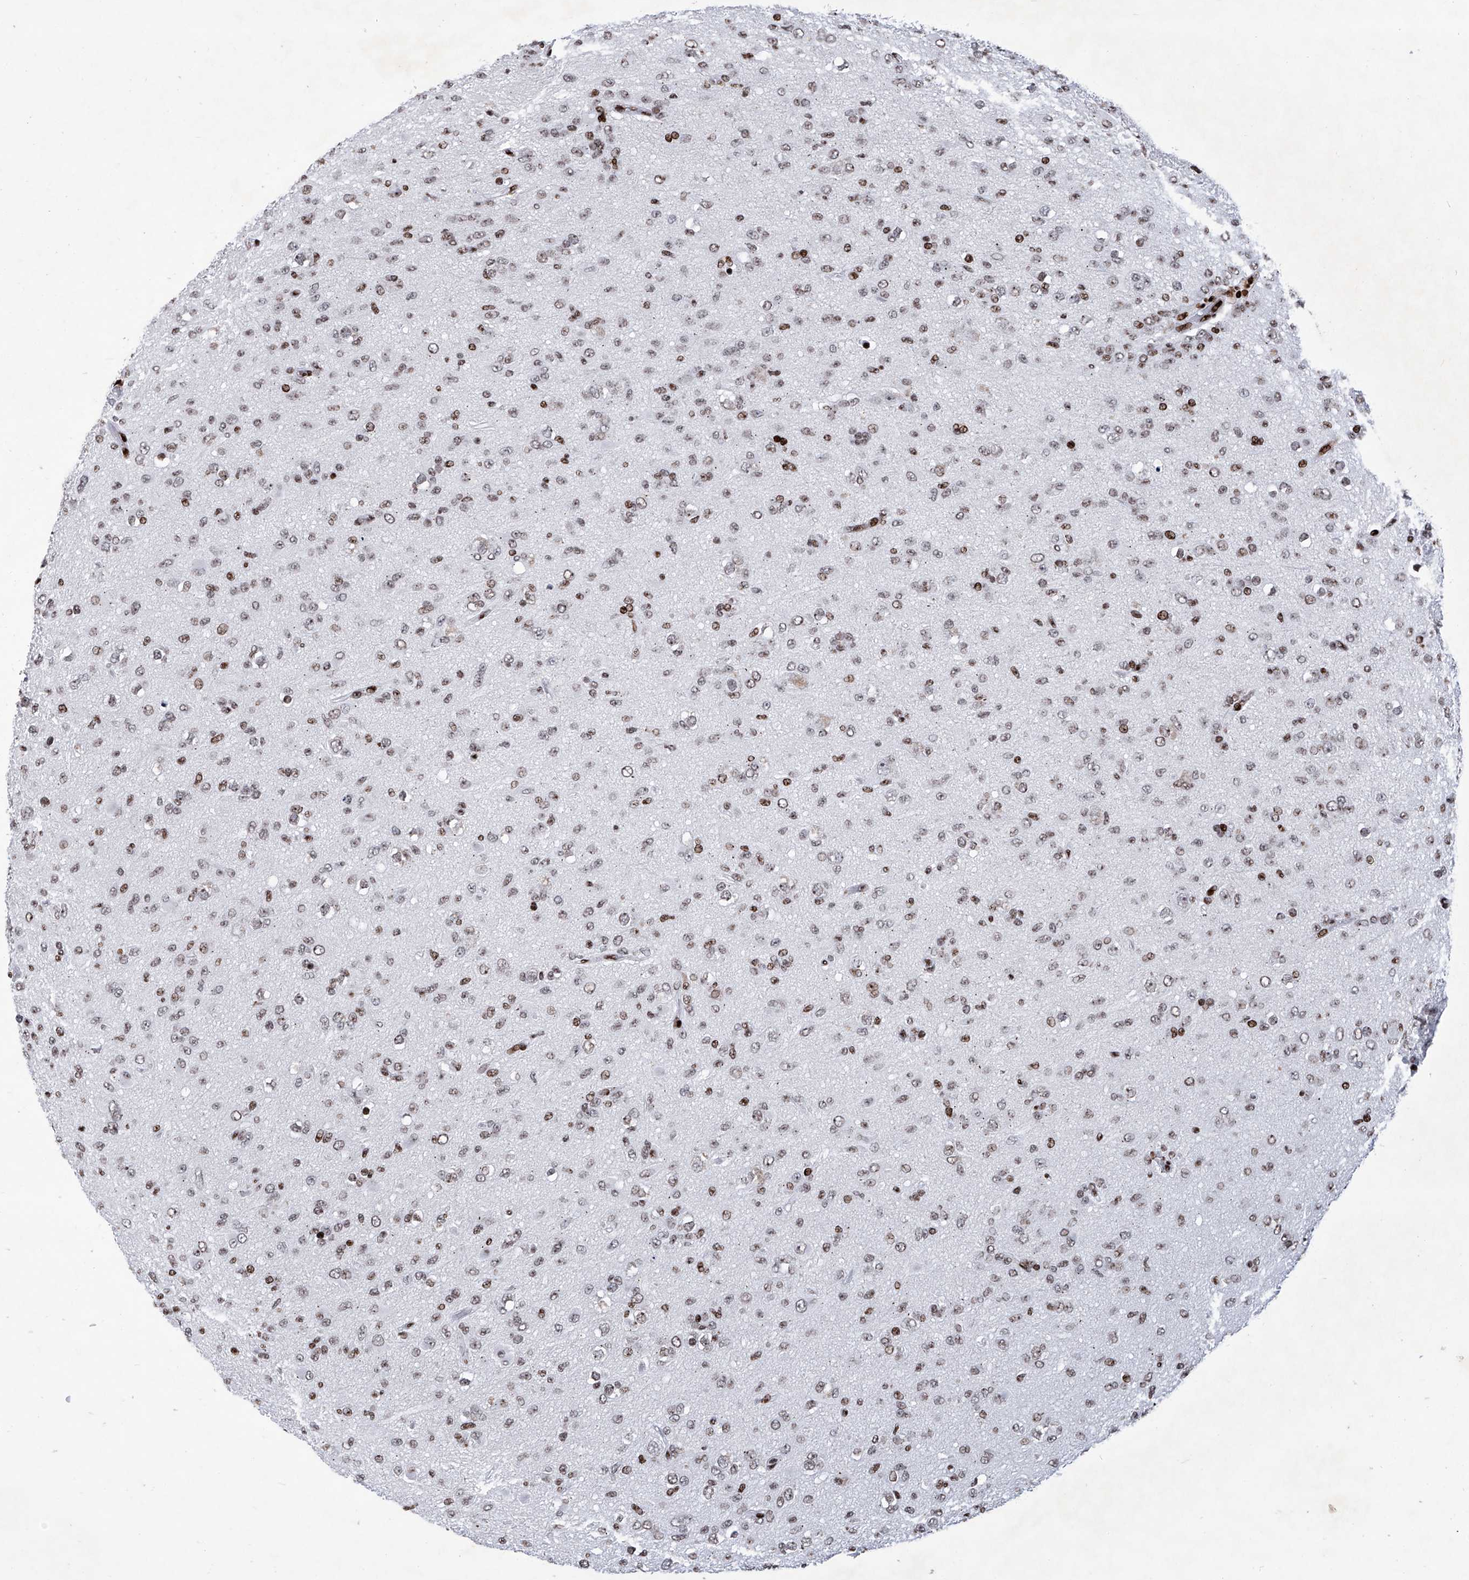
{"staining": {"intensity": "moderate", "quantity": ">75%", "location": "nuclear"}, "tissue": "glioma", "cell_type": "Tumor cells", "image_type": "cancer", "snomed": [{"axis": "morphology", "description": "Glioma, malignant, Low grade"}, {"axis": "topography", "description": "Brain"}], "caption": "Moderate nuclear staining for a protein is seen in approximately >75% of tumor cells of malignant glioma (low-grade) using IHC.", "gene": "HEY2", "patient": {"sex": "male", "age": 65}}